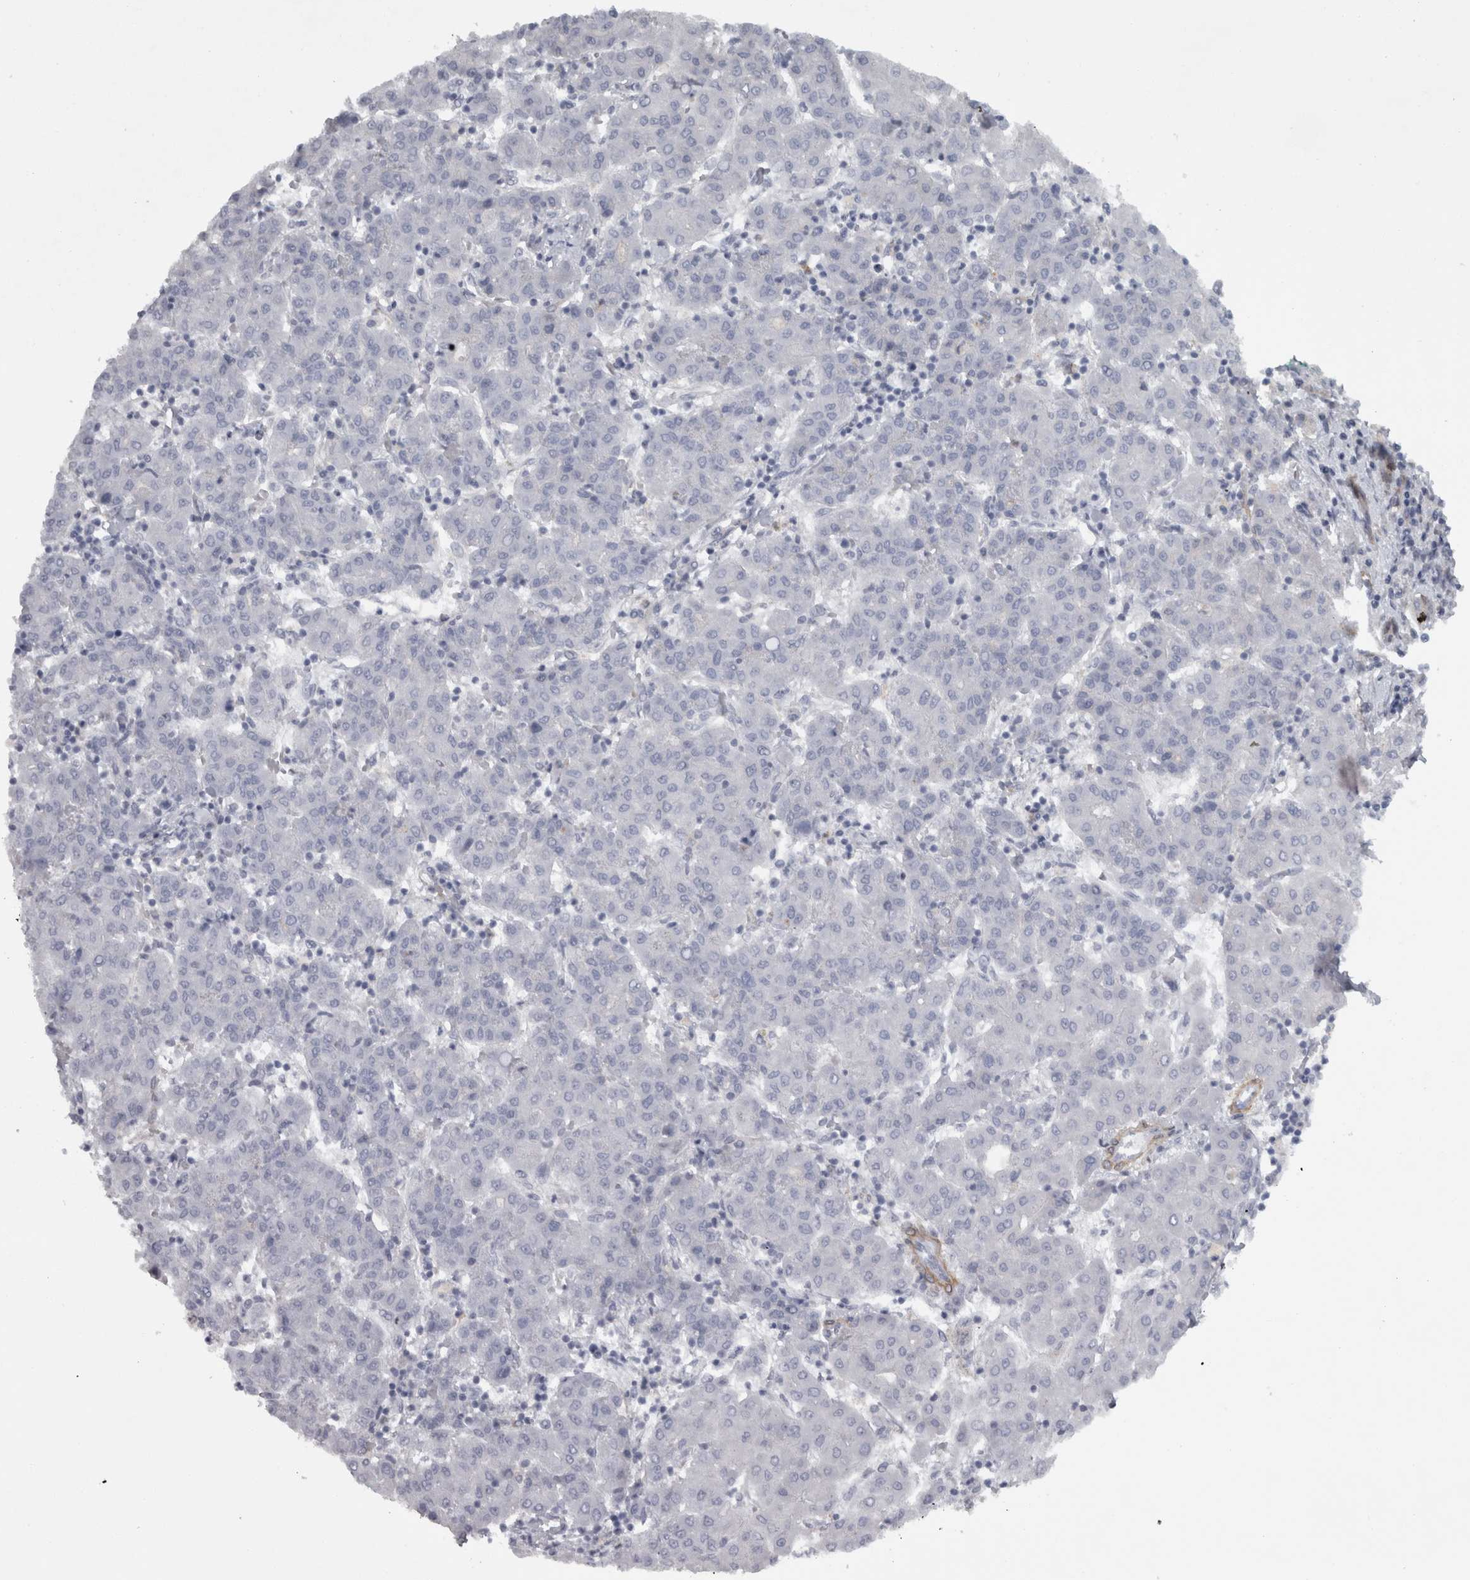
{"staining": {"intensity": "negative", "quantity": "none", "location": "none"}, "tissue": "liver cancer", "cell_type": "Tumor cells", "image_type": "cancer", "snomed": [{"axis": "morphology", "description": "Carcinoma, Hepatocellular, NOS"}, {"axis": "topography", "description": "Liver"}], "caption": "Tumor cells show no significant protein staining in liver cancer.", "gene": "PPP1R12B", "patient": {"sex": "male", "age": 65}}